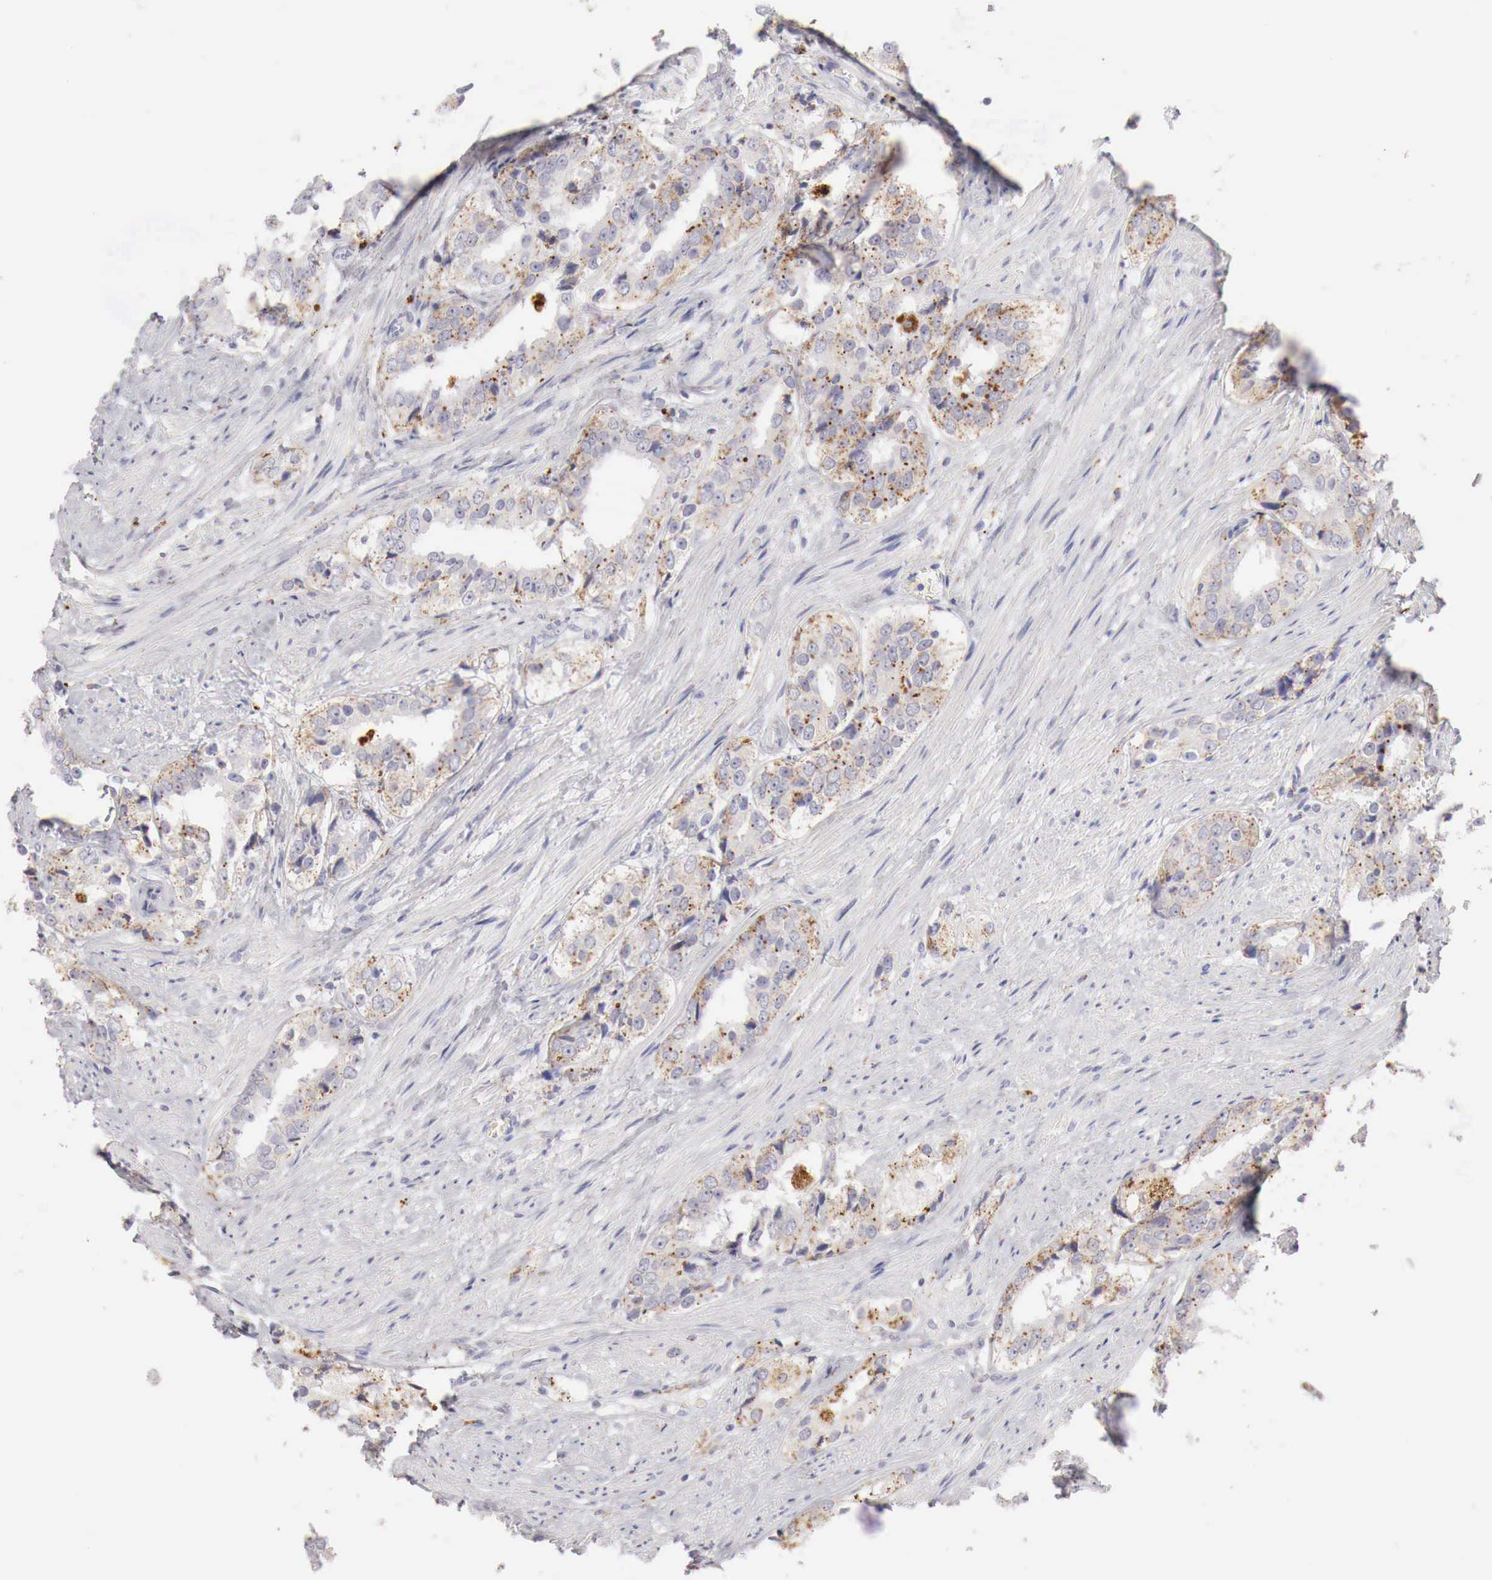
{"staining": {"intensity": "moderate", "quantity": "25%-75%", "location": "cytoplasmic/membranous"}, "tissue": "prostate cancer", "cell_type": "Tumor cells", "image_type": "cancer", "snomed": [{"axis": "morphology", "description": "Adenocarcinoma, Medium grade"}, {"axis": "topography", "description": "Prostate"}], "caption": "Moderate cytoplasmic/membranous staining is identified in approximately 25%-75% of tumor cells in prostate cancer.", "gene": "GLA", "patient": {"sex": "male", "age": 73}}